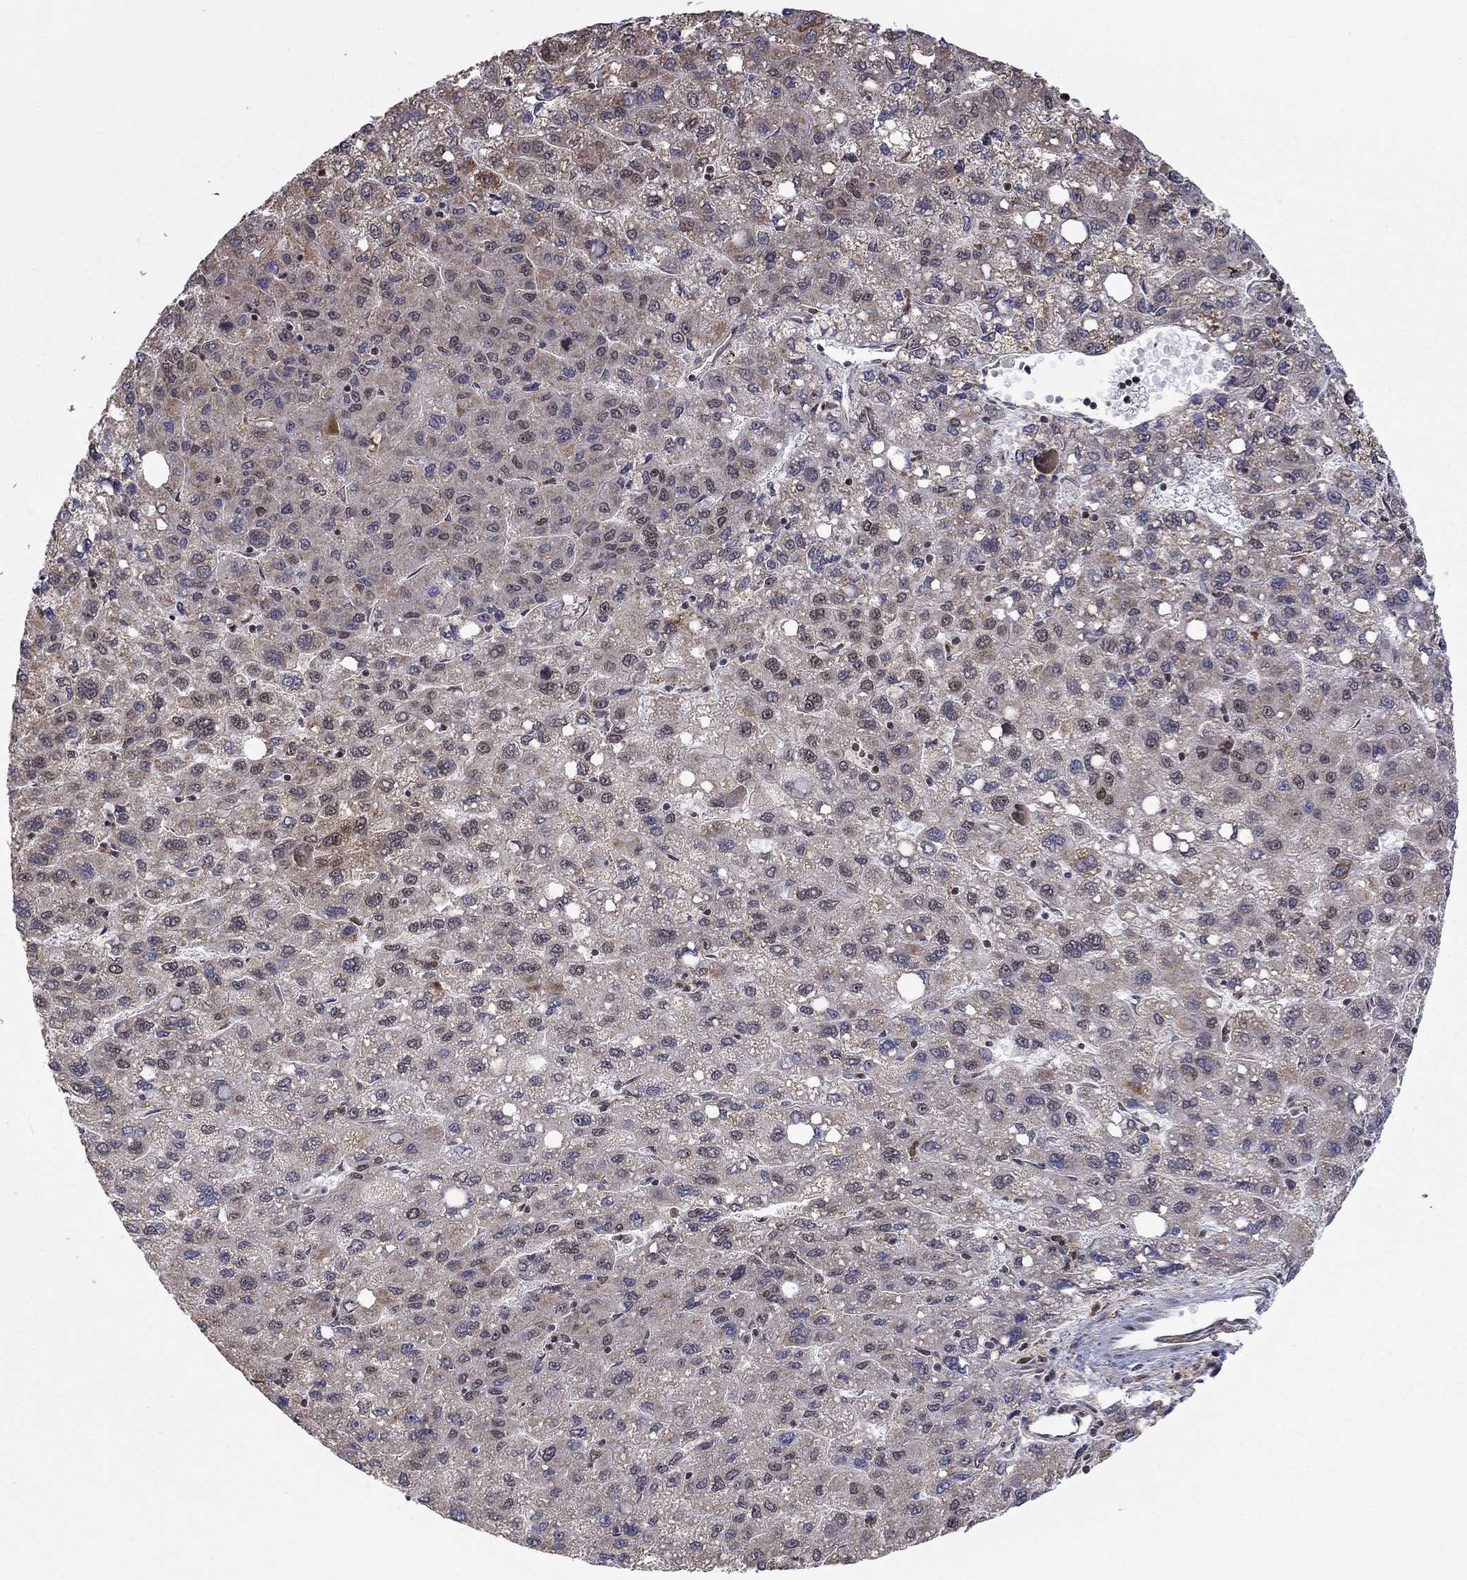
{"staining": {"intensity": "weak", "quantity": "<25%", "location": "cytoplasmic/membranous"}, "tissue": "liver cancer", "cell_type": "Tumor cells", "image_type": "cancer", "snomed": [{"axis": "morphology", "description": "Carcinoma, Hepatocellular, NOS"}, {"axis": "topography", "description": "Liver"}], "caption": "The histopathology image shows no significant staining in tumor cells of liver hepatocellular carcinoma.", "gene": "TDP1", "patient": {"sex": "female", "age": 82}}